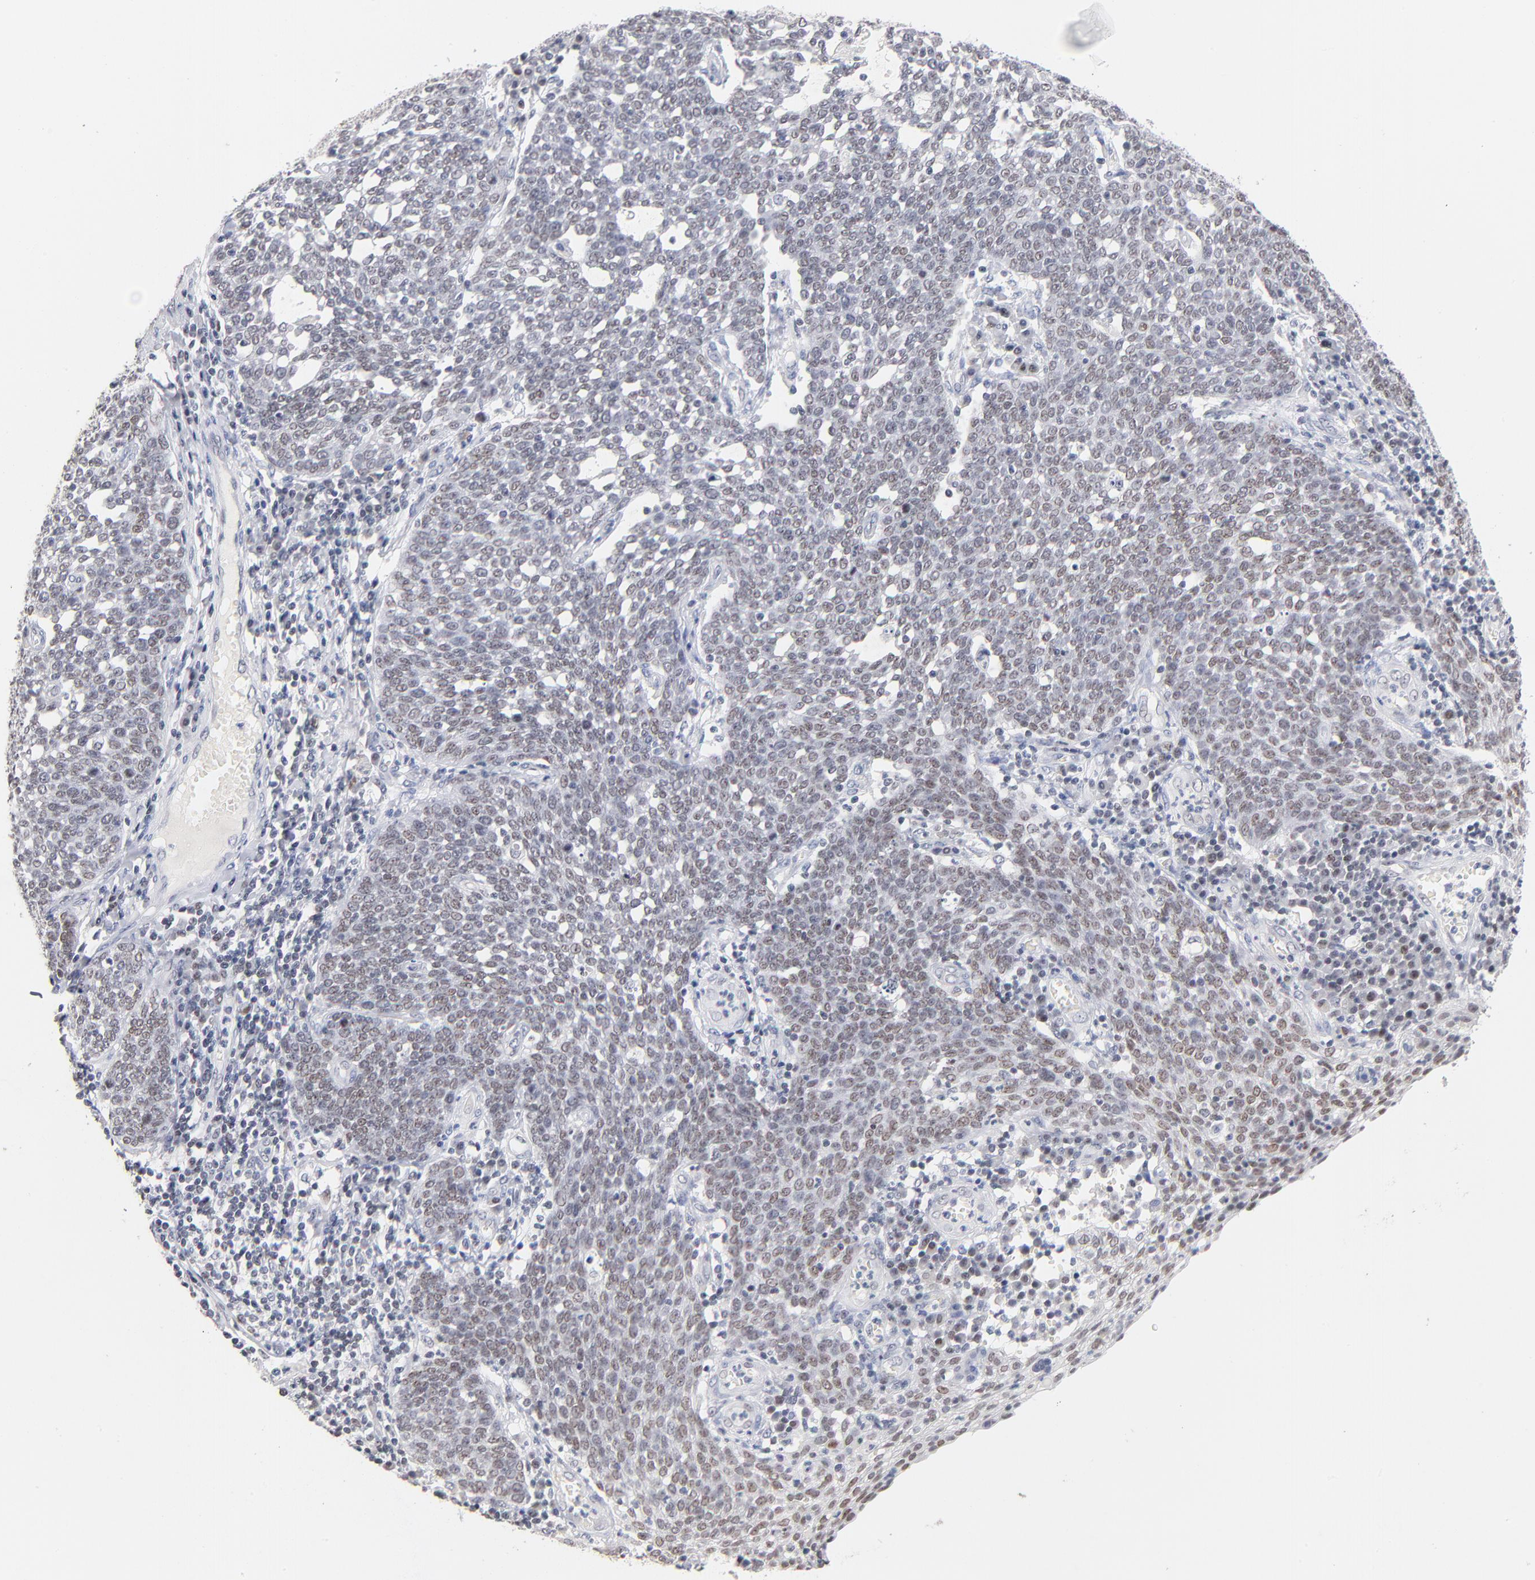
{"staining": {"intensity": "weak", "quantity": "25%-75%", "location": "nuclear"}, "tissue": "cervical cancer", "cell_type": "Tumor cells", "image_type": "cancer", "snomed": [{"axis": "morphology", "description": "Squamous cell carcinoma, NOS"}, {"axis": "topography", "description": "Cervix"}], "caption": "Immunohistochemistry (IHC) photomicrograph of neoplastic tissue: cervical cancer (squamous cell carcinoma) stained using immunohistochemistry displays low levels of weak protein expression localized specifically in the nuclear of tumor cells, appearing as a nuclear brown color.", "gene": "ORC2", "patient": {"sex": "female", "age": 34}}